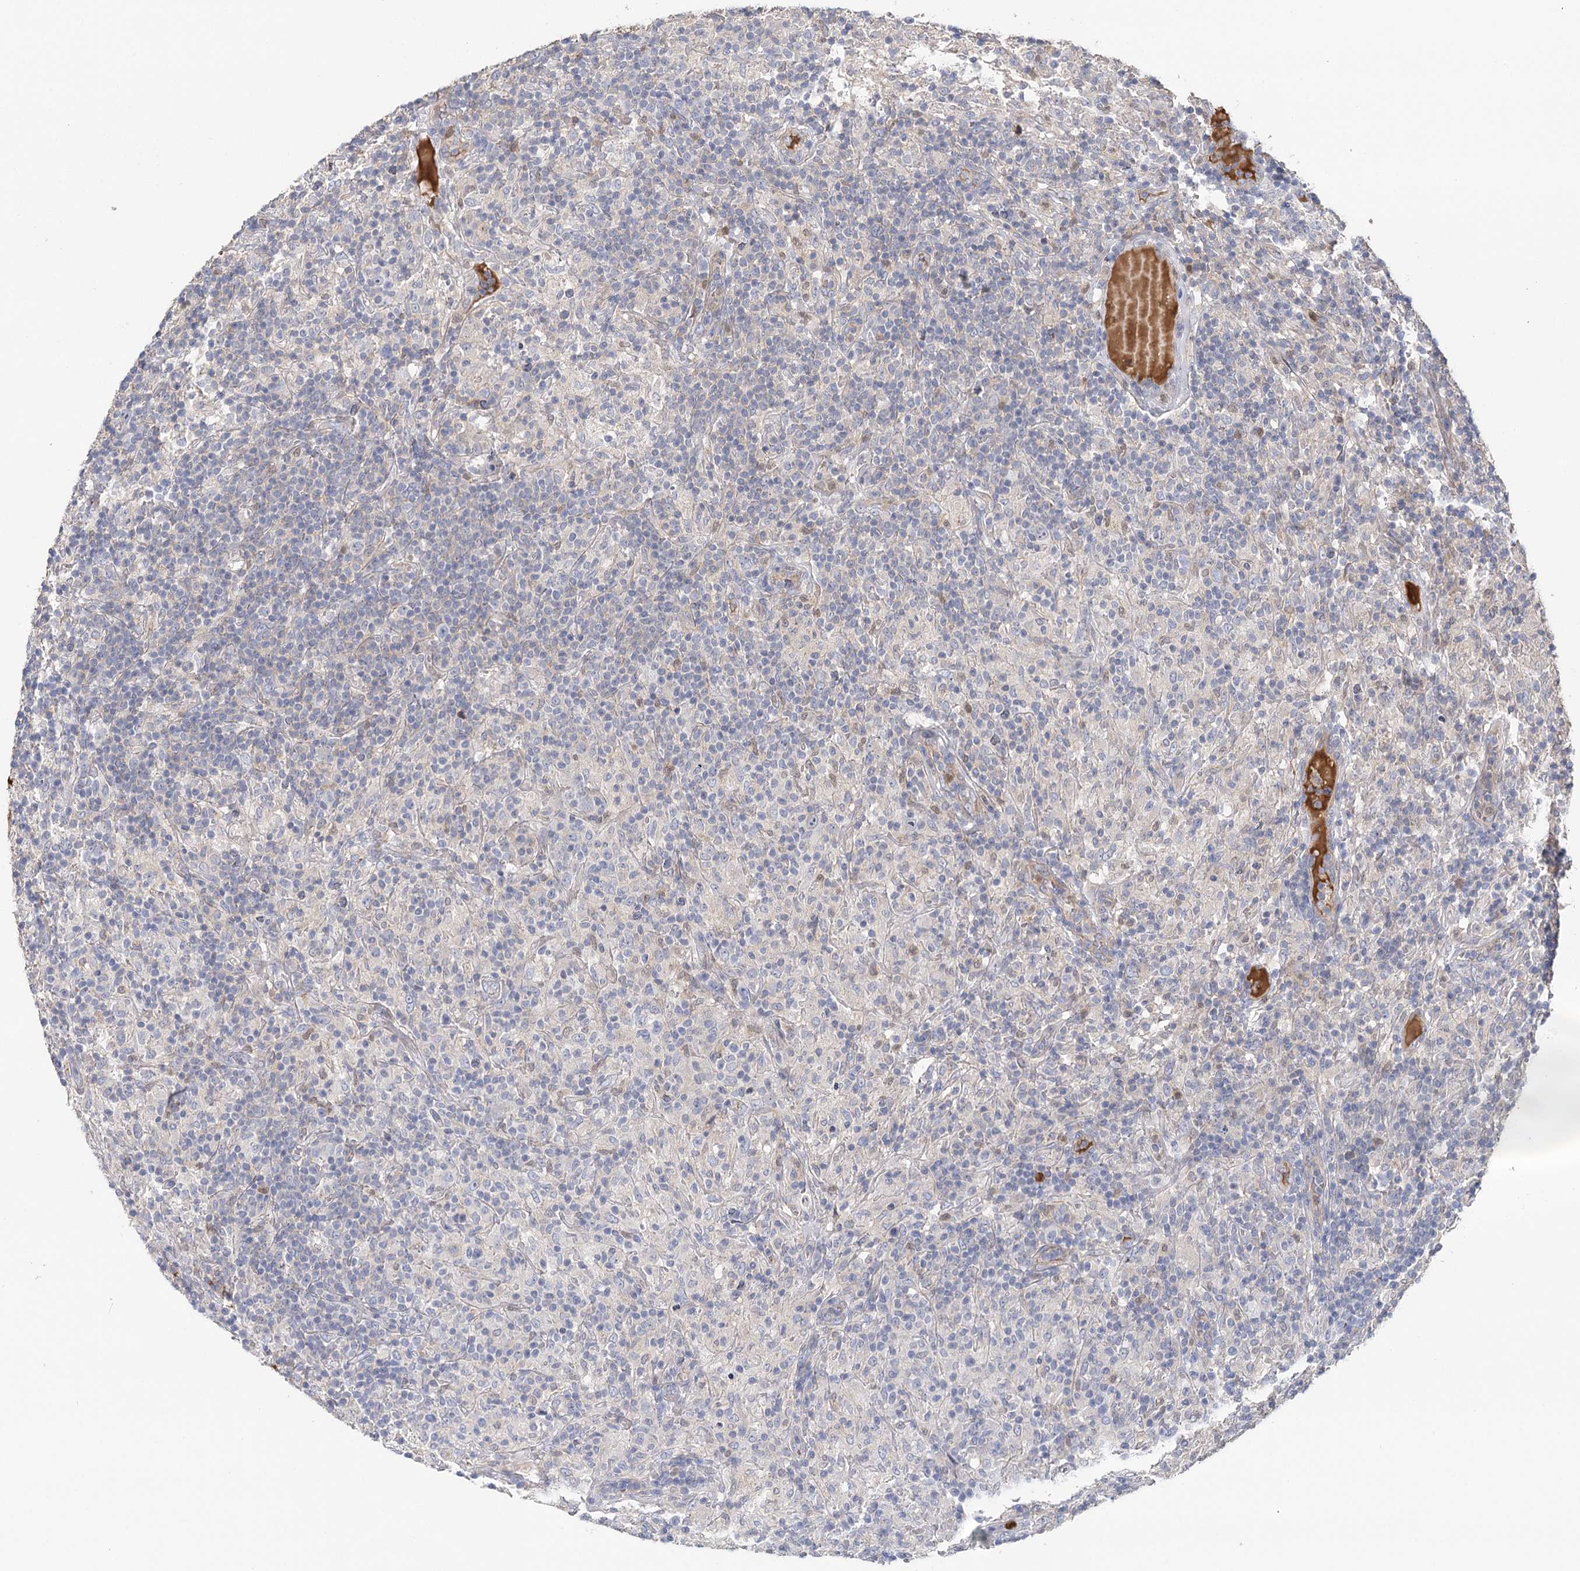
{"staining": {"intensity": "negative", "quantity": "none", "location": "none"}, "tissue": "lymphoma", "cell_type": "Tumor cells", "image_type": "cancer", "snomed": [{"axis": "morphology", "description": "Hodgkin's disease, NOS"}, {"axis": "topography", "description": "Lymph node"}], "caption": "IHC image of human Hodgkin's disease stained for a protein (brown), which exhibits no staining in tumor cells.", "gene": "EPB41L5", "patient": {"sex": "male", "age": 70}}